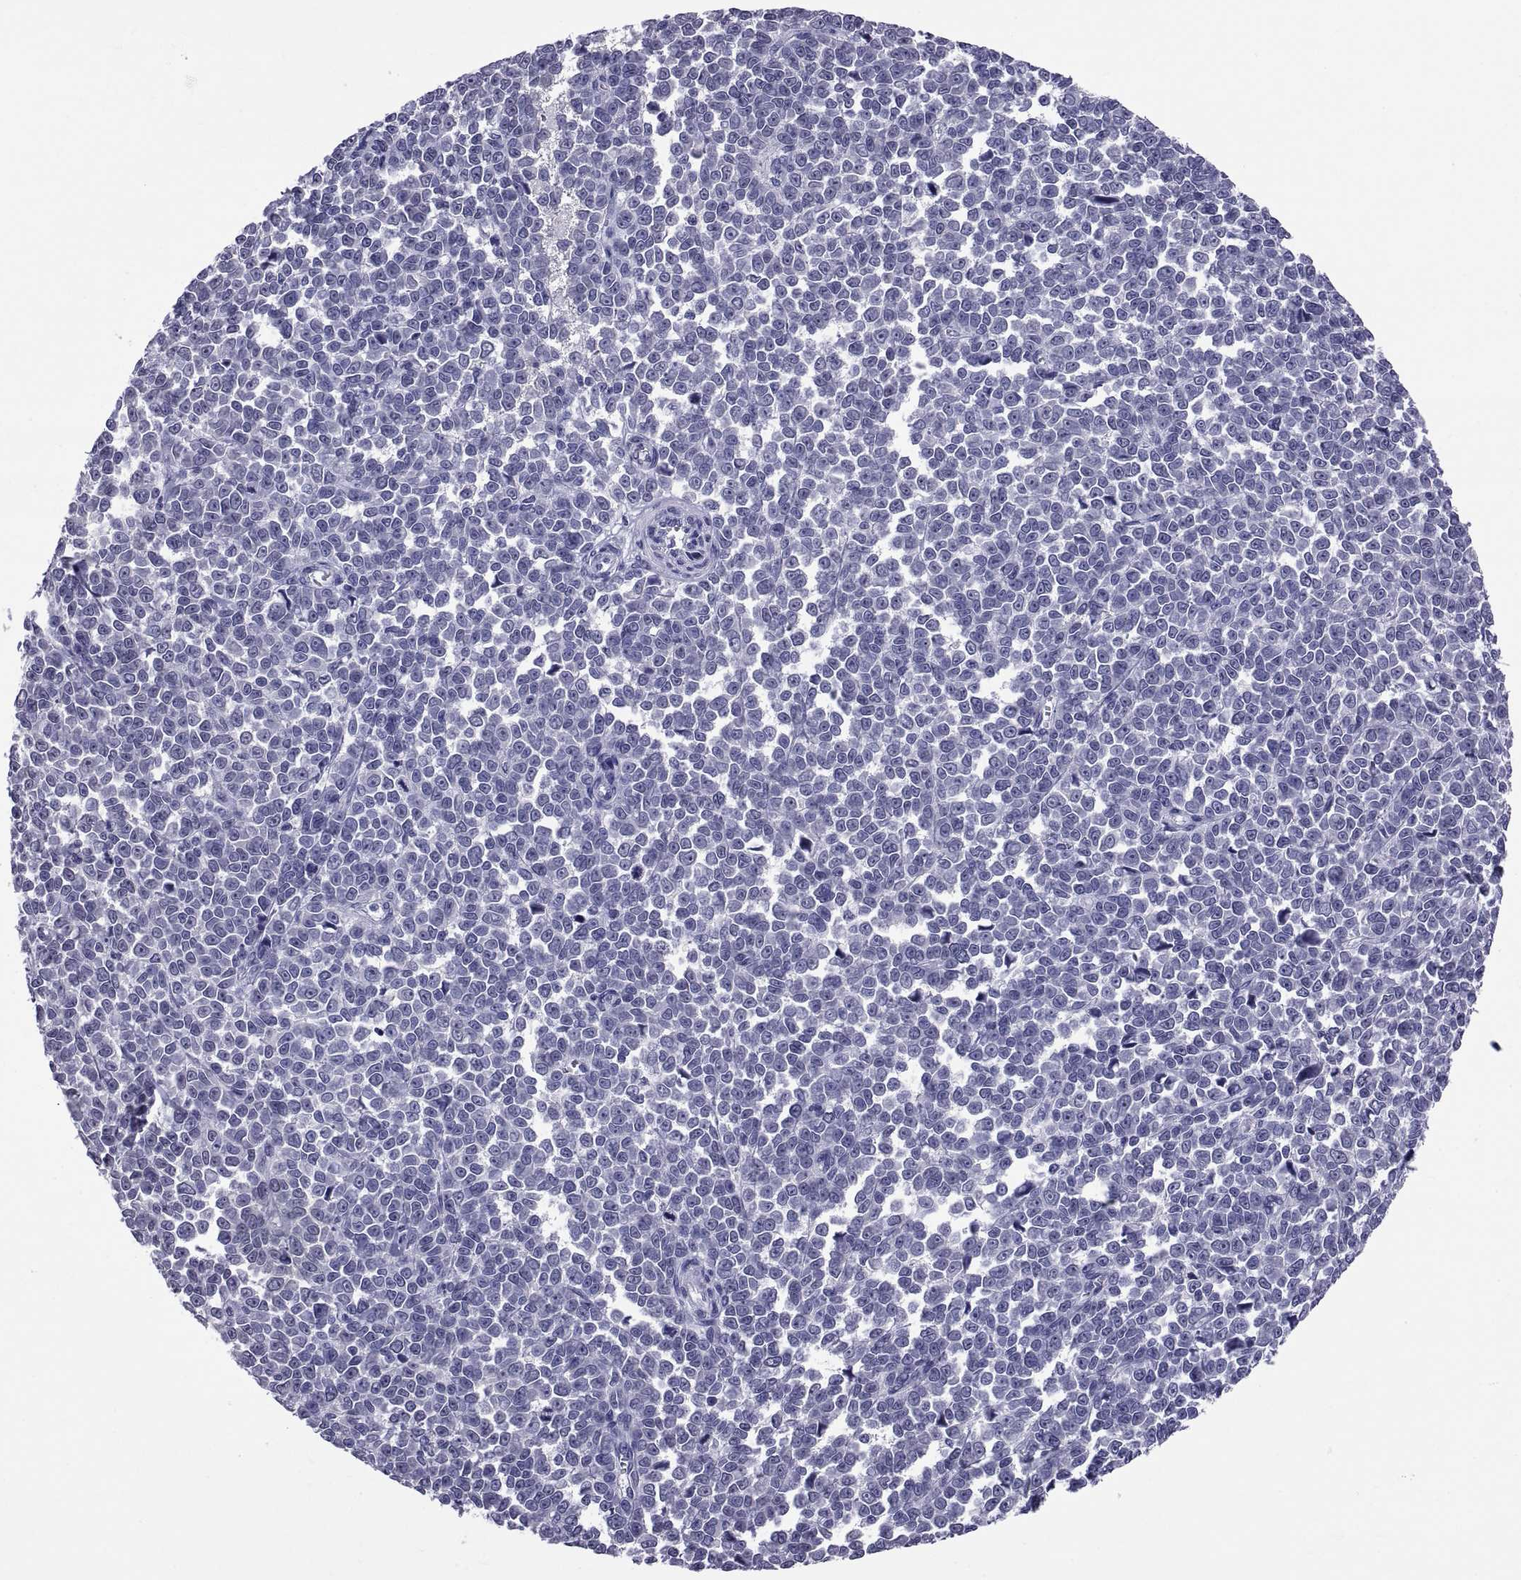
{"staining": {"intensity": "negative", "quantity": "none", "location": "none"}, "tissue": "melanoma", "cell_type": "Tumor cells", "image_type": "cancer", "snomed": [{"axis": "morphology", "description": "Malignant melanoma, NOS"}, {"axis": "topography", "description": "Skin"}], "caption": "Immunohistochemistry photomicrograph of human malignant melanoma stained for a protein (brown), which displays no expression in tumor cells.", "gene": "TGFBR3L", "patient": {"sex": "female", "age": 95}}